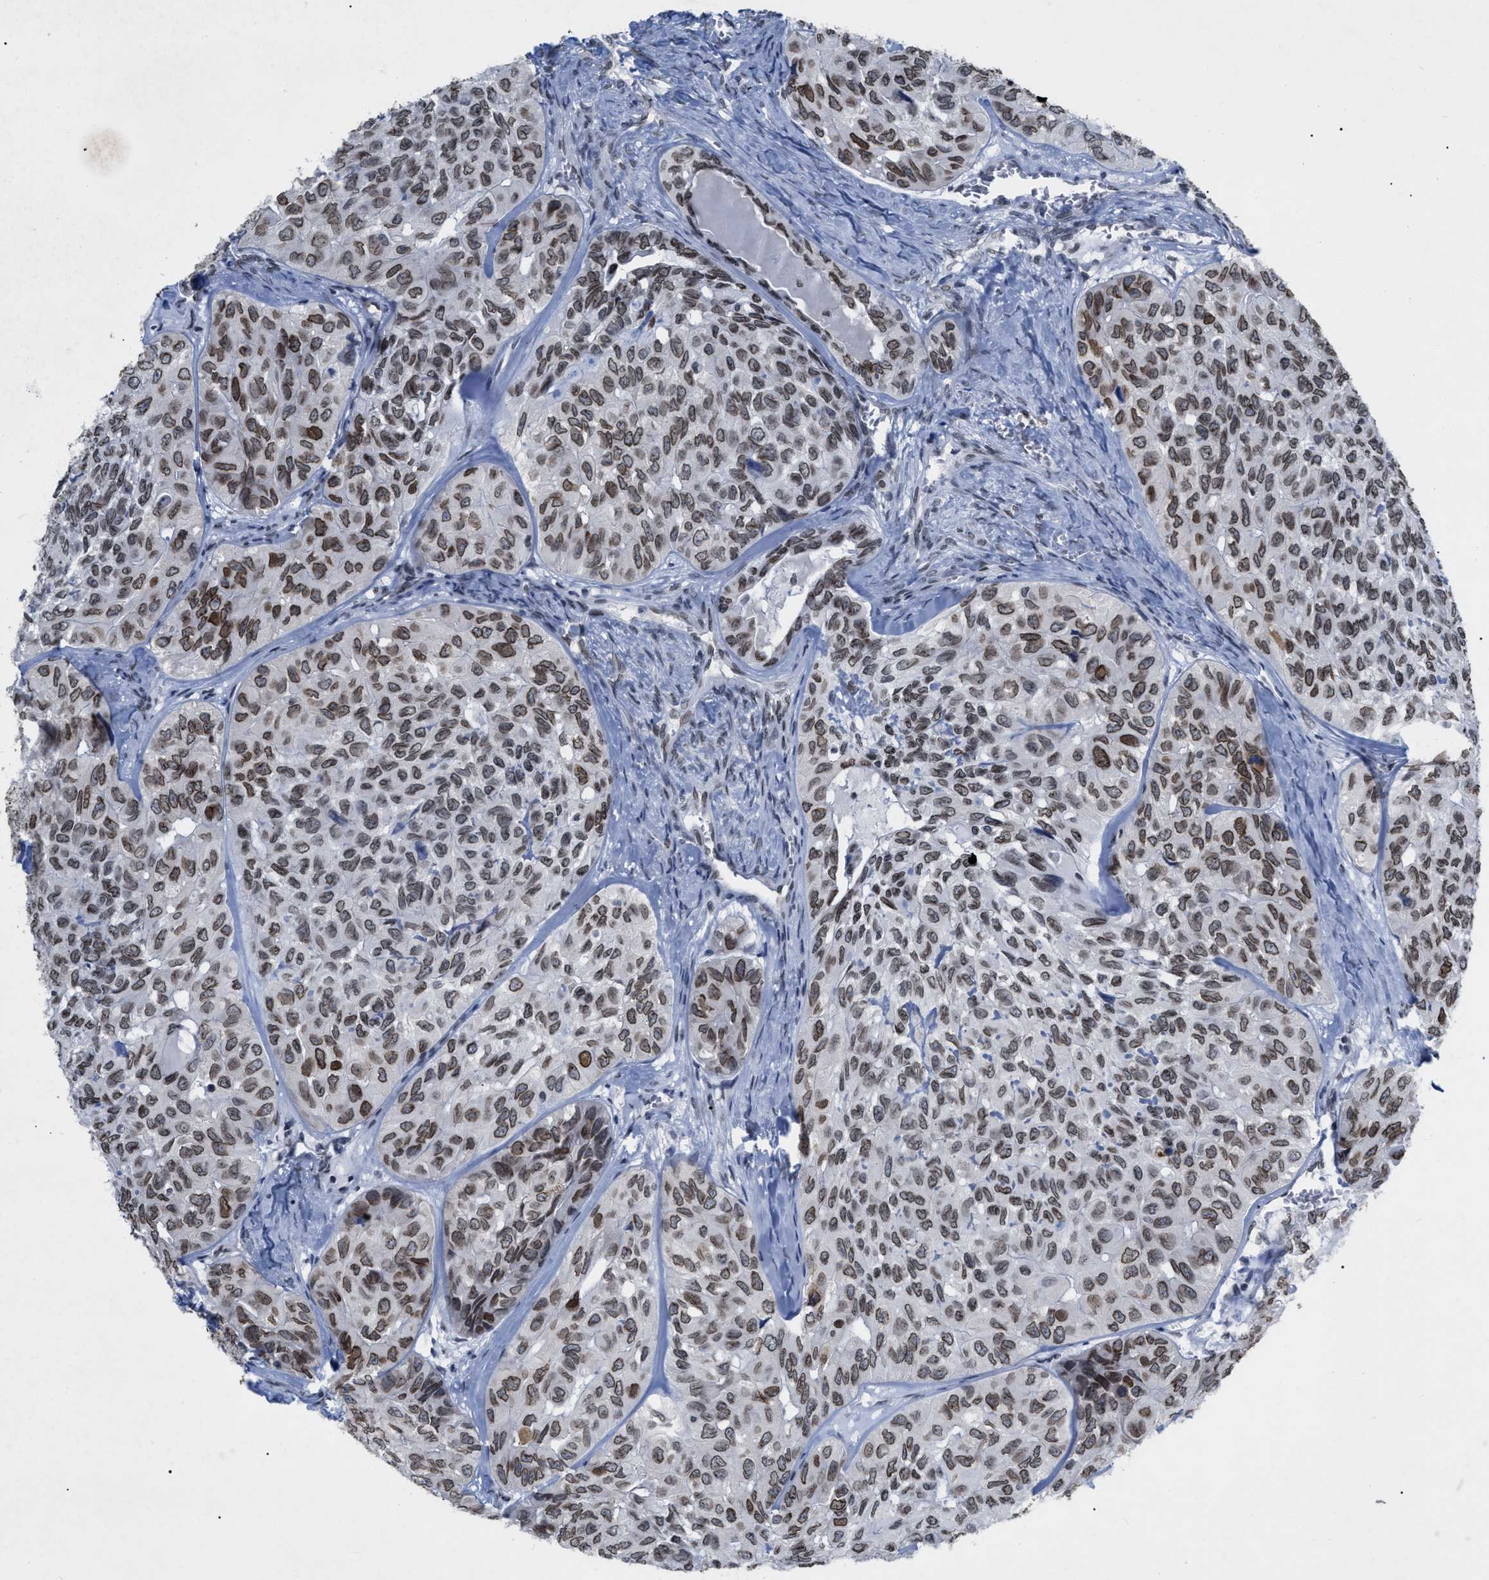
{"staining": {"intensity": "moderate", "quantity": ">75%", "location": "cytoplasmic/membranous,nuclear"}, "tissue": "head and neck cancer", "cell_type": "Tumor cells", "image_type": "cancer", "snomed": [{"axis": "morphology", "description": "Adenocarcinoma, NOS"}, {"axis": "topography", "description": "Salivary gland, NOS"}, {"axis": "topography", "description": "Head-Neck"}], "caption": "Immunohistochemistry (IHC) of head and neck cancer (adenocarcinoma) displays medium levels of moderate cytoplasmic/membranous and nuclear positivity in approximately >75% of tumor cells.", "gene": "TPR", "patient": {"sex": "female", "age": 76}}